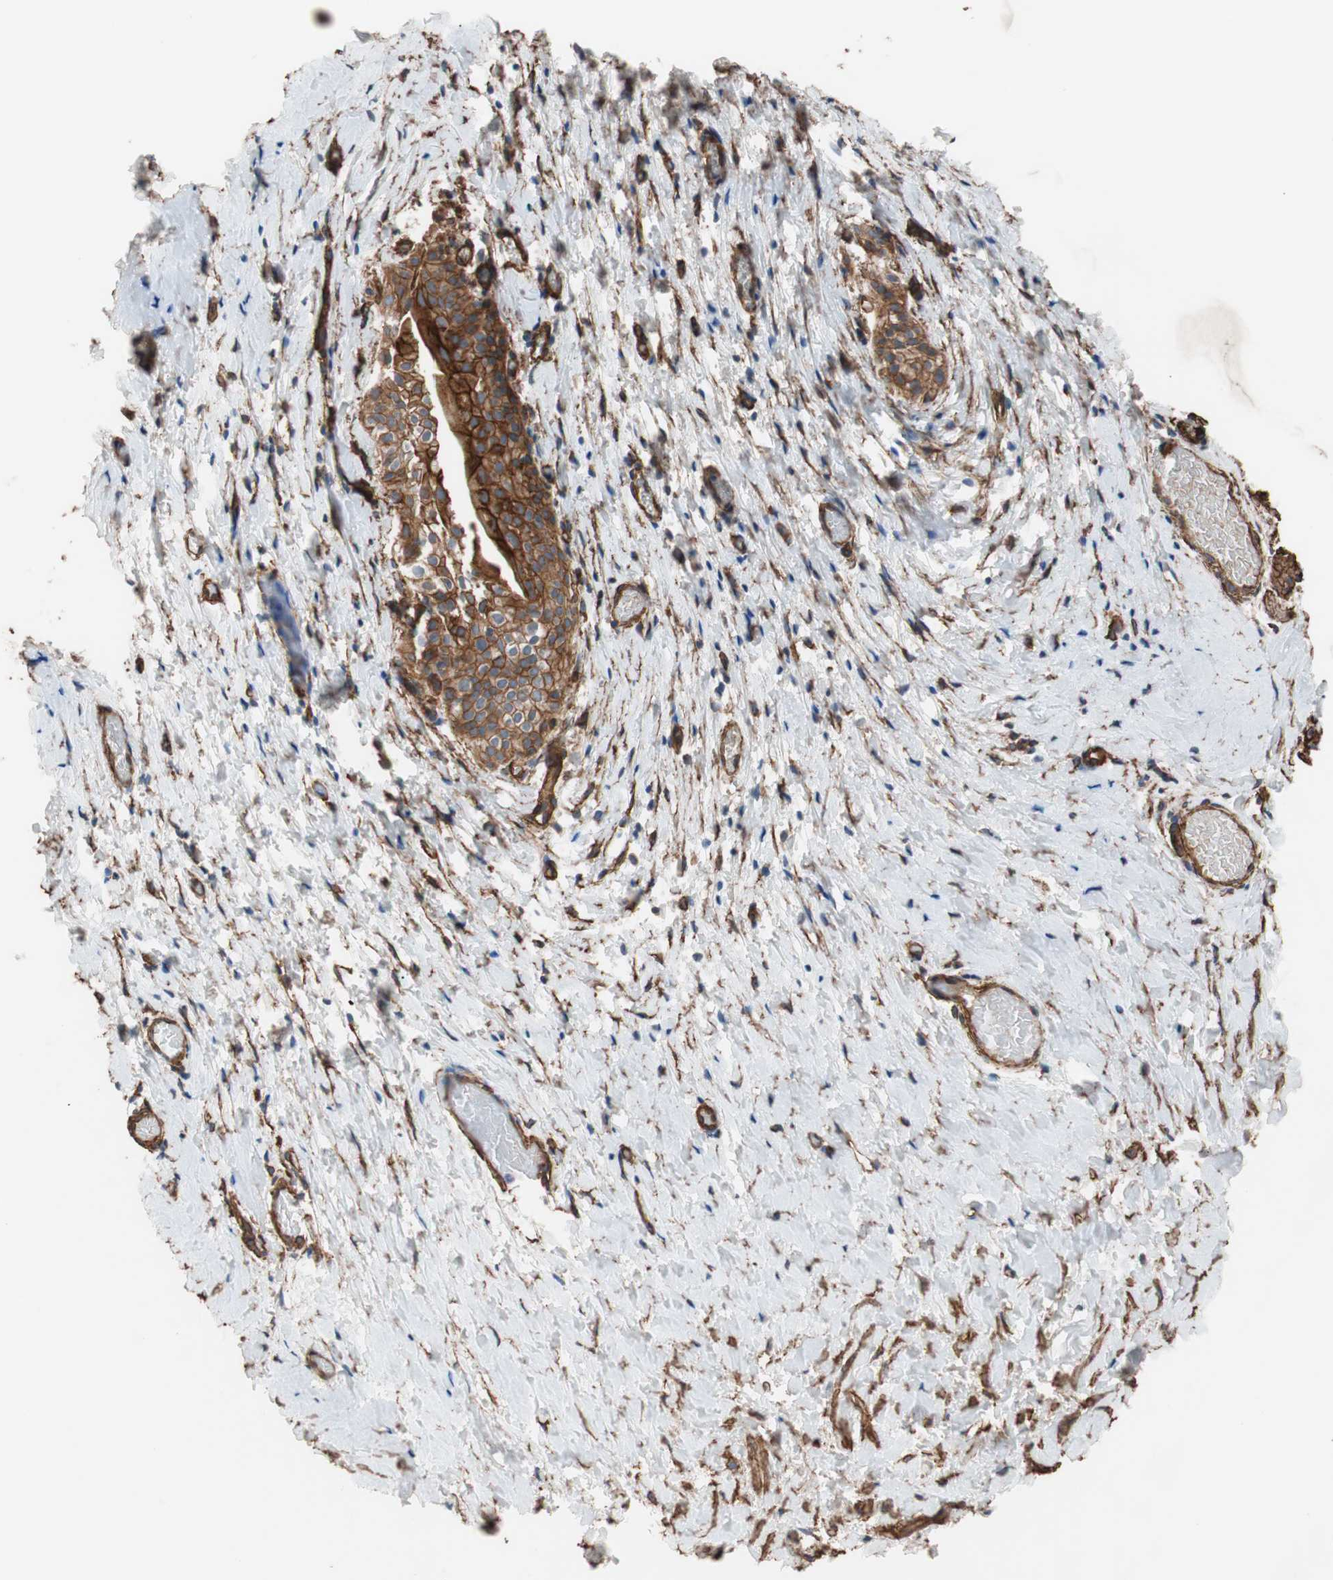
{"staining": {"intensity": "moderate", "quantity": "25%-75%", "location": "cytoplasmic/membranous"}, "tissue": "smooth muscle", "cell_type": "Smooth muscle cells", "image_type": "normal", "snomed": [{"axis": "morphology", "description": "Normal tissue, NOS"}, {"axis": "topography", "description": "Smooth muscle"}], "caption": "Protein expression analysis of benign human smooth muscle reveals moderate cytoplasmic/membranous positivity in approximately 25%-75% of smooth muscle cells.", "gene": "SPINT1", "patient": {"sex": "male", "age": 16}}